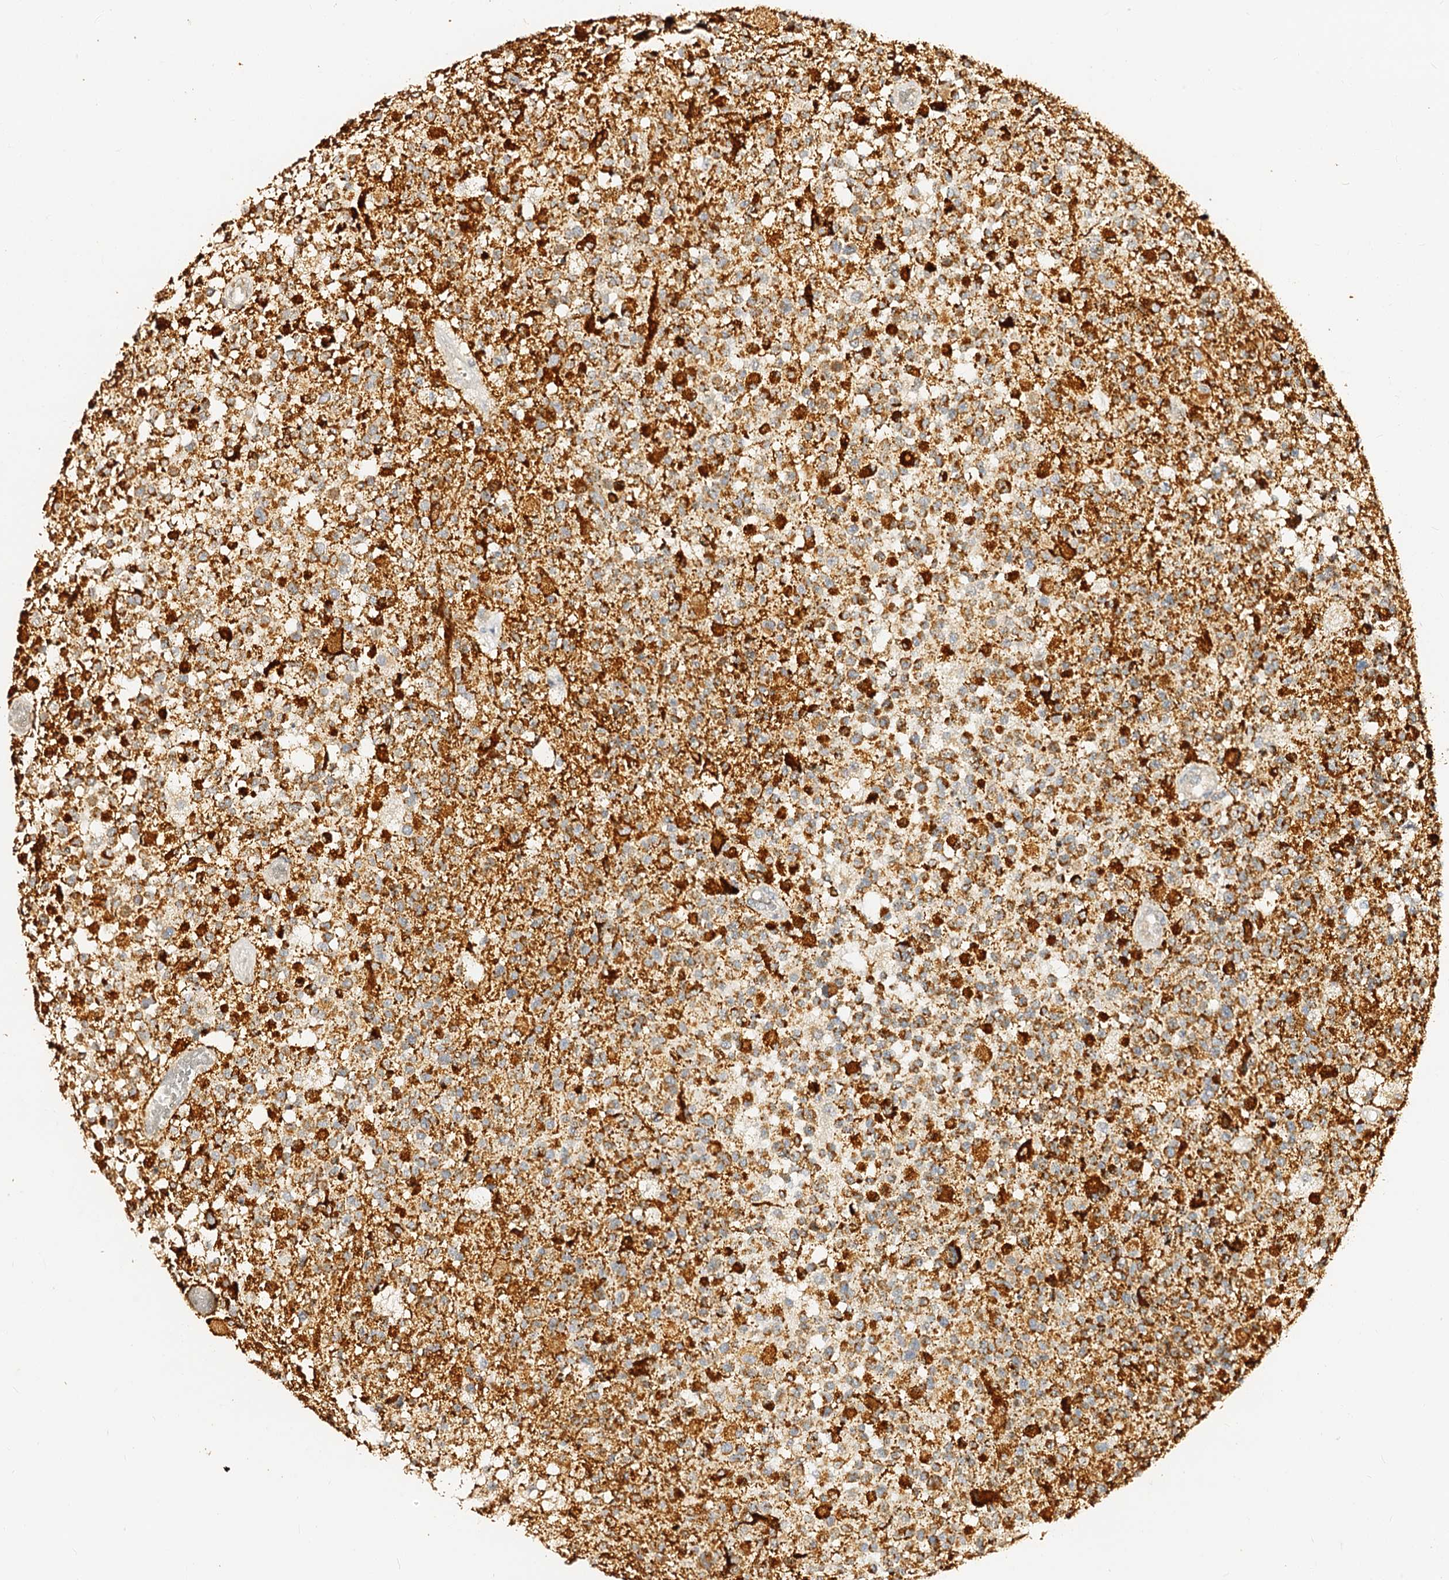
{"staining": {"intensity": "strong", "quantity": ">75%", "location": "cytoplasmic/membranous"}, "tissue": "glioma", "cell_type": "Tumor cells", "image_type": "cancer", "snomed": [{"axis": "morphology", "description": "Glioma, malignant, High grade"}, {"axis": "morphology", "description": "Glioblastoma, NOS"}, {"axis": "topography", "description": "Brain"}], "caption": "Human glioma stained for a protein (brown) demonstrates strong cytoplasmic/membranous positive staining in about >75% of tumor cells.", "gene": "MAOB", "patient": {"sex": "male", "age": 60}}